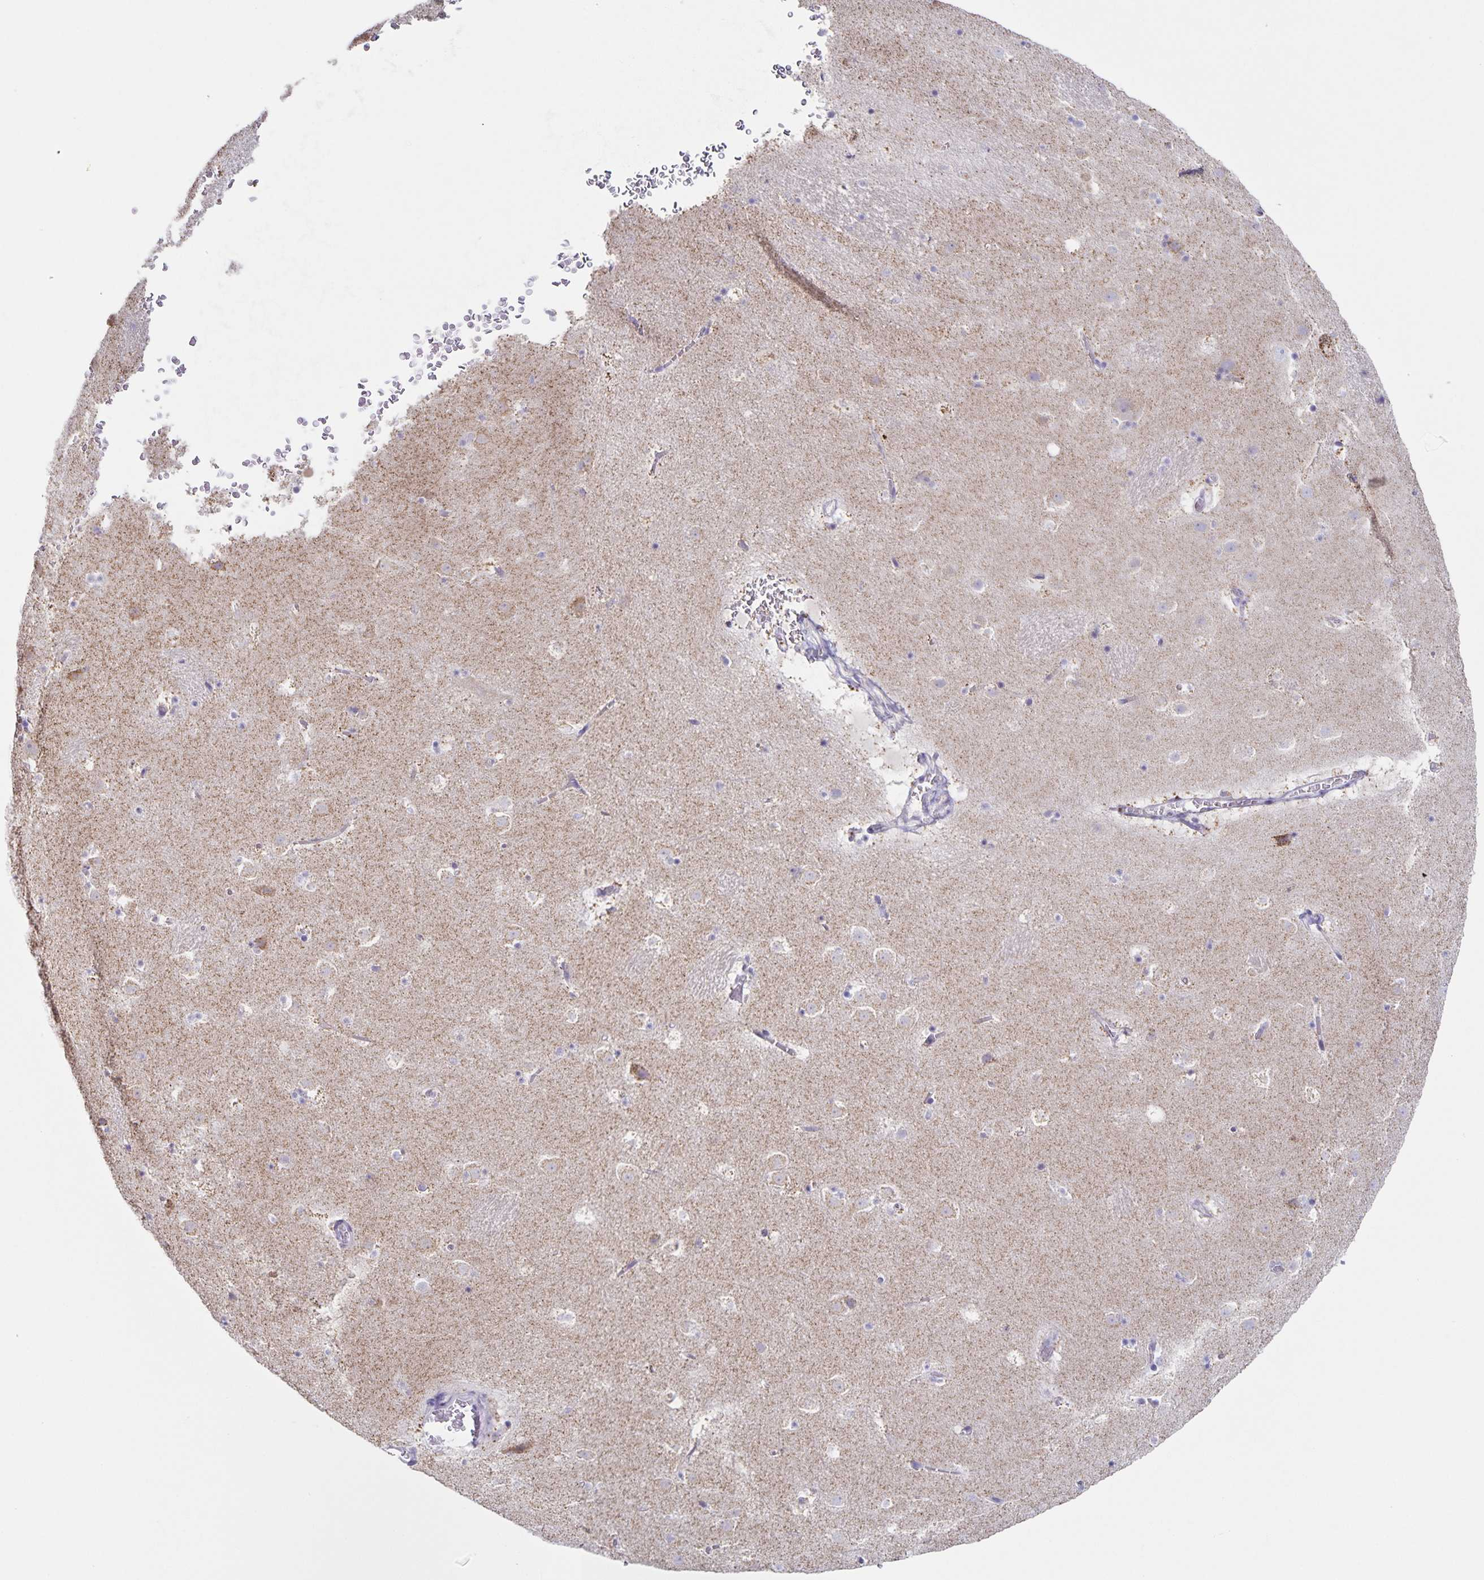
{"staining": {"intensity": "negative", "quantity": "none", "location": "none"}, "tissue": "caudate", "cell_type": "Glial cells", "image_type": "normal", "snomed": [{"axis": "morphology", "description": "Normal tissue, NOS"}, {"axis": "topography", "description": "Lateral ventricle wall"}], "caption": "Immunohistochemistry micrograph of benign caudate: caudate stained with DAB (3,3'-diaminobenzidine) reveals no significant protein expression in glial cells.", "gene": "RPL36A", "patient": {"sex": "male", "age": 37}}